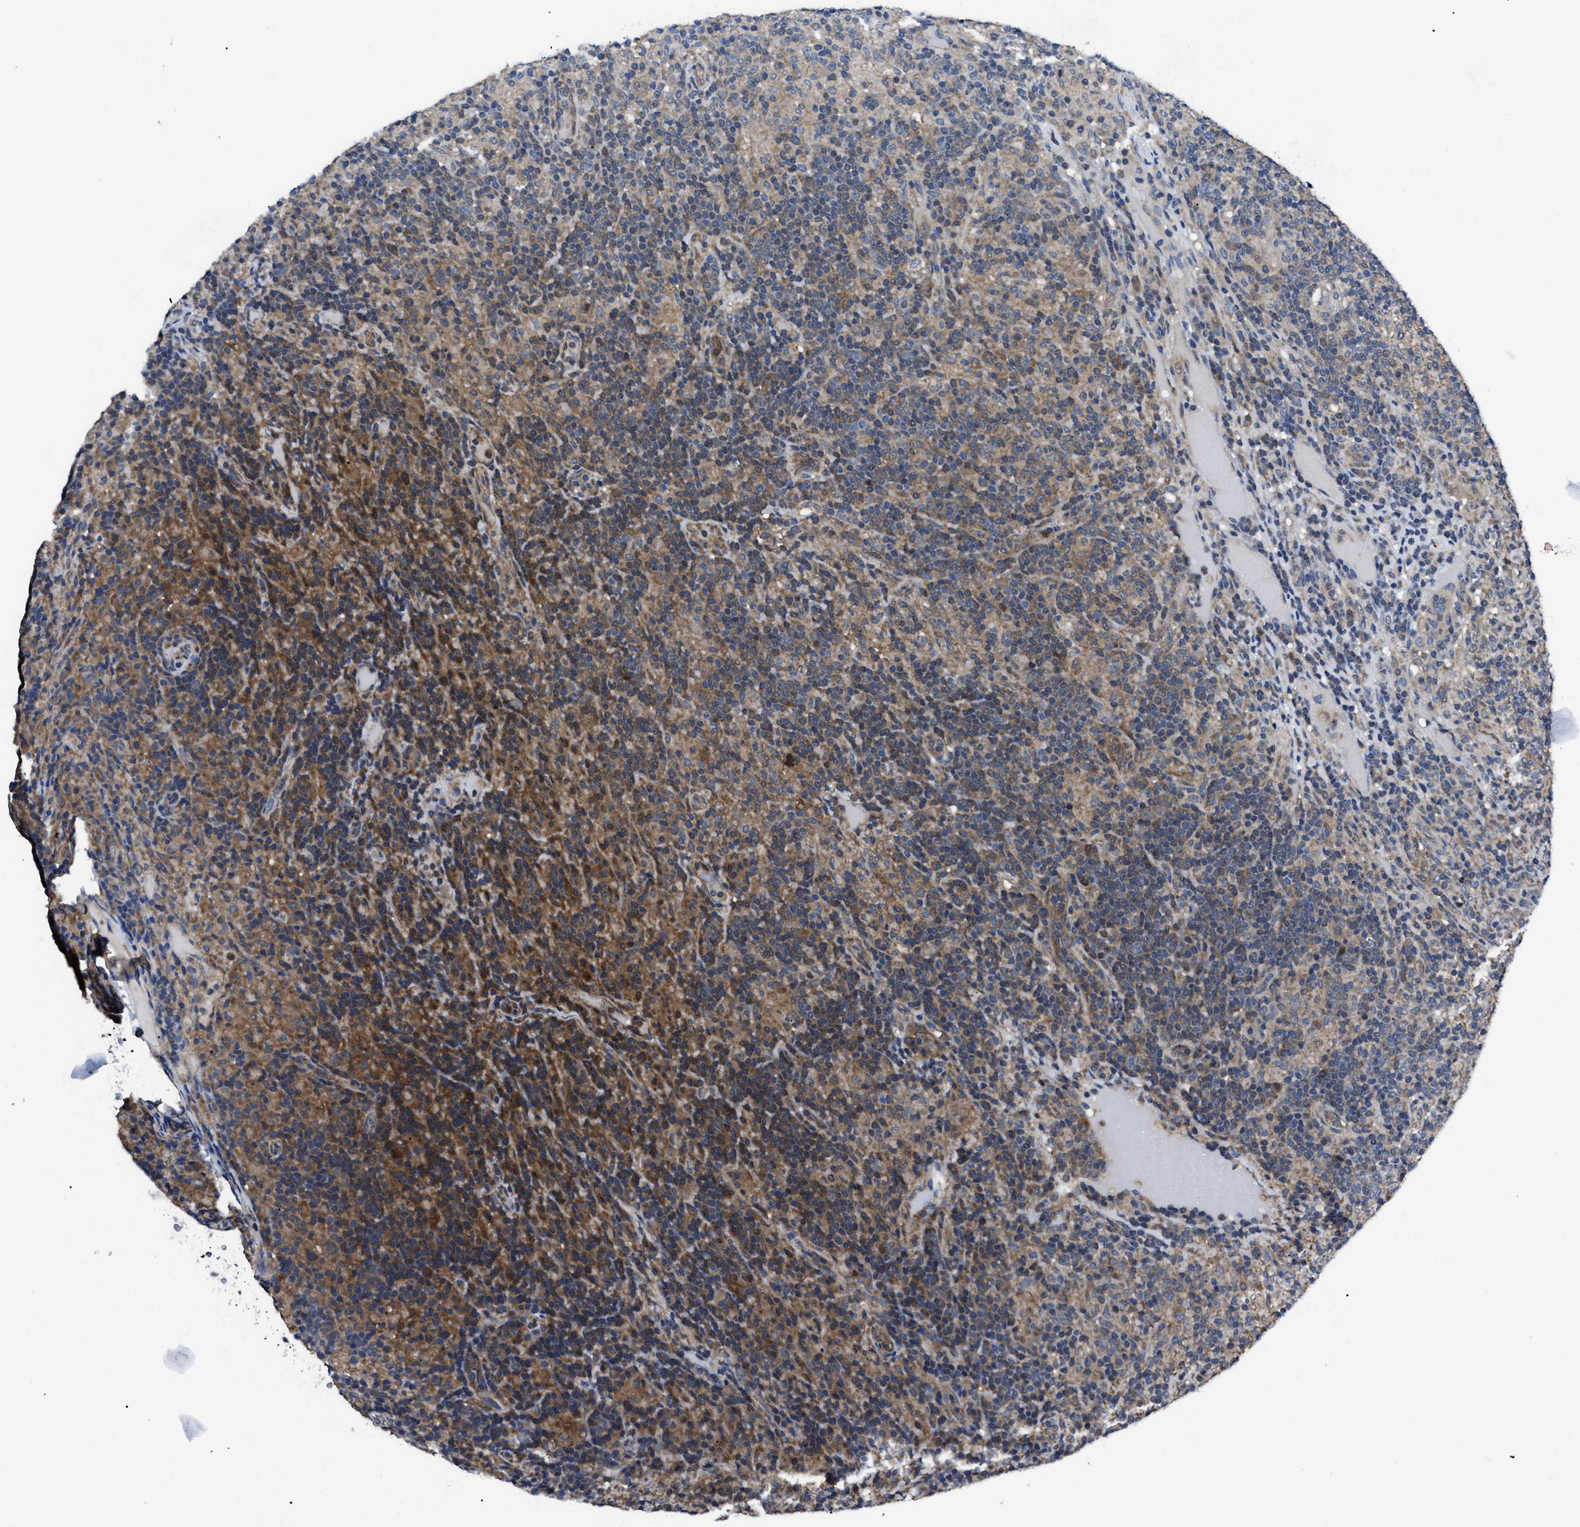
{"staining": {"intensity": "moderate", "quantity": "25%-75%", "location": "cytoplasmic/membranous"}, "tissue": "lymphoma", "cell_type": "Tumor cells", "image_type": "cancer", "snomed": [{"axis": "morphology", "description": "Hodgkin's disease, NOS"}, {"axis": "topography", "description": "Lymph node"}], "caption": "A micrograph of Hodgkin's disease stained for a protein reveals moderate cytoplasmic/membranous brown staining in tumor cells. (DAB (3,3'-diaminobenzidine) = brown stain, brightfield microscopy at high magnification).", "gene": "GET4", "patient": {"sex": "male", "age": 70}}